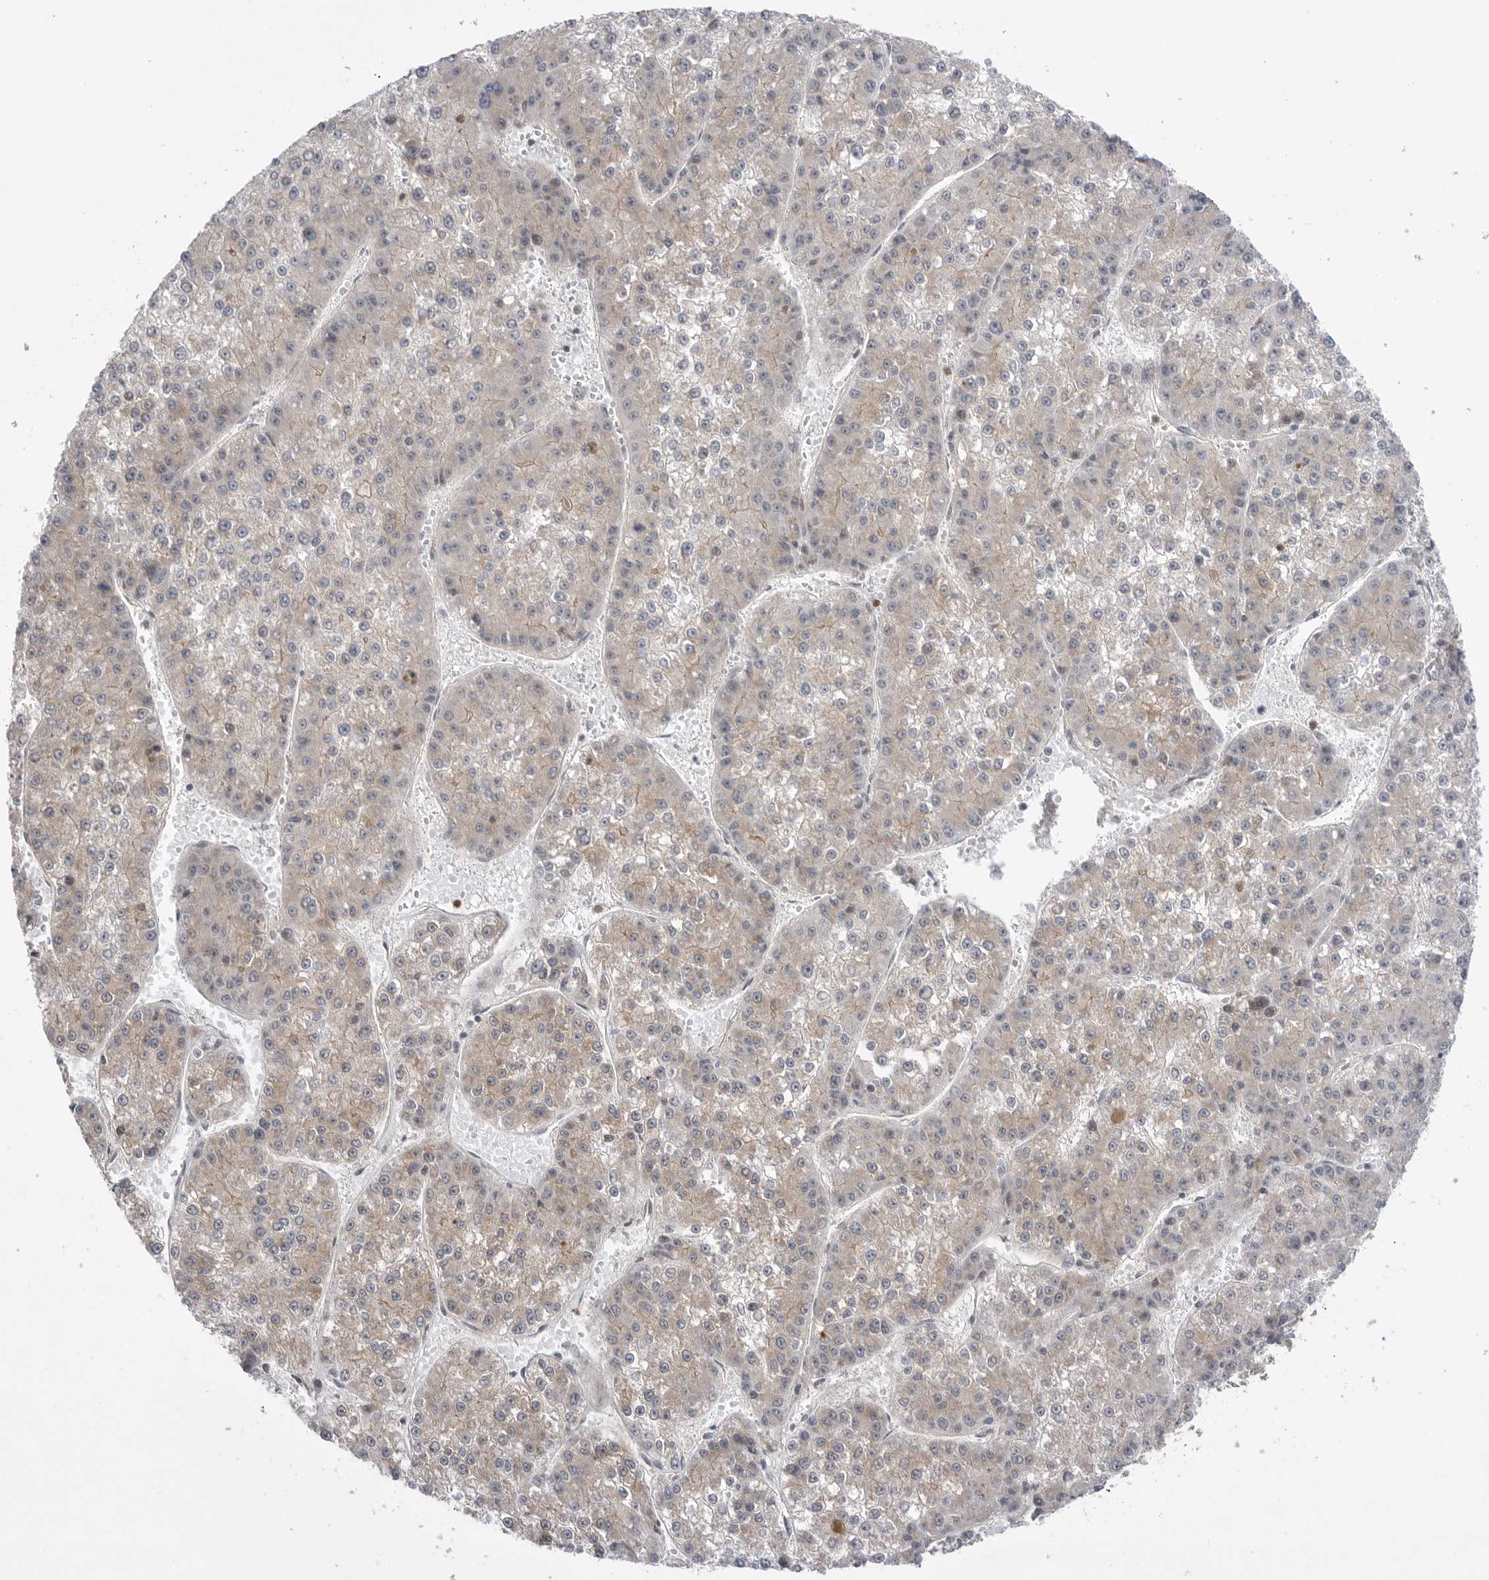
{"staining": {"intensity": "weak", "quantity": "25%-75%", "location": "cytoplasmic/membranous"}, "tissue": "liver cancer", "cell_type": "Tumor cells", "image_type": "cancer", "snomed": [{"axis": "morphology", "description": "Carcinoma, Hepatocellular, NOS"}, {"axis": "topography", "description": "Liver"}], "caption": "Tumor cells show weak cytoplasmic/membranous staining in approximately 25%-75% of cells in hepatocellular carcinoma (liver).", "gene": "NTAQ1", "patient": {"sex": "female", "age": 73}}